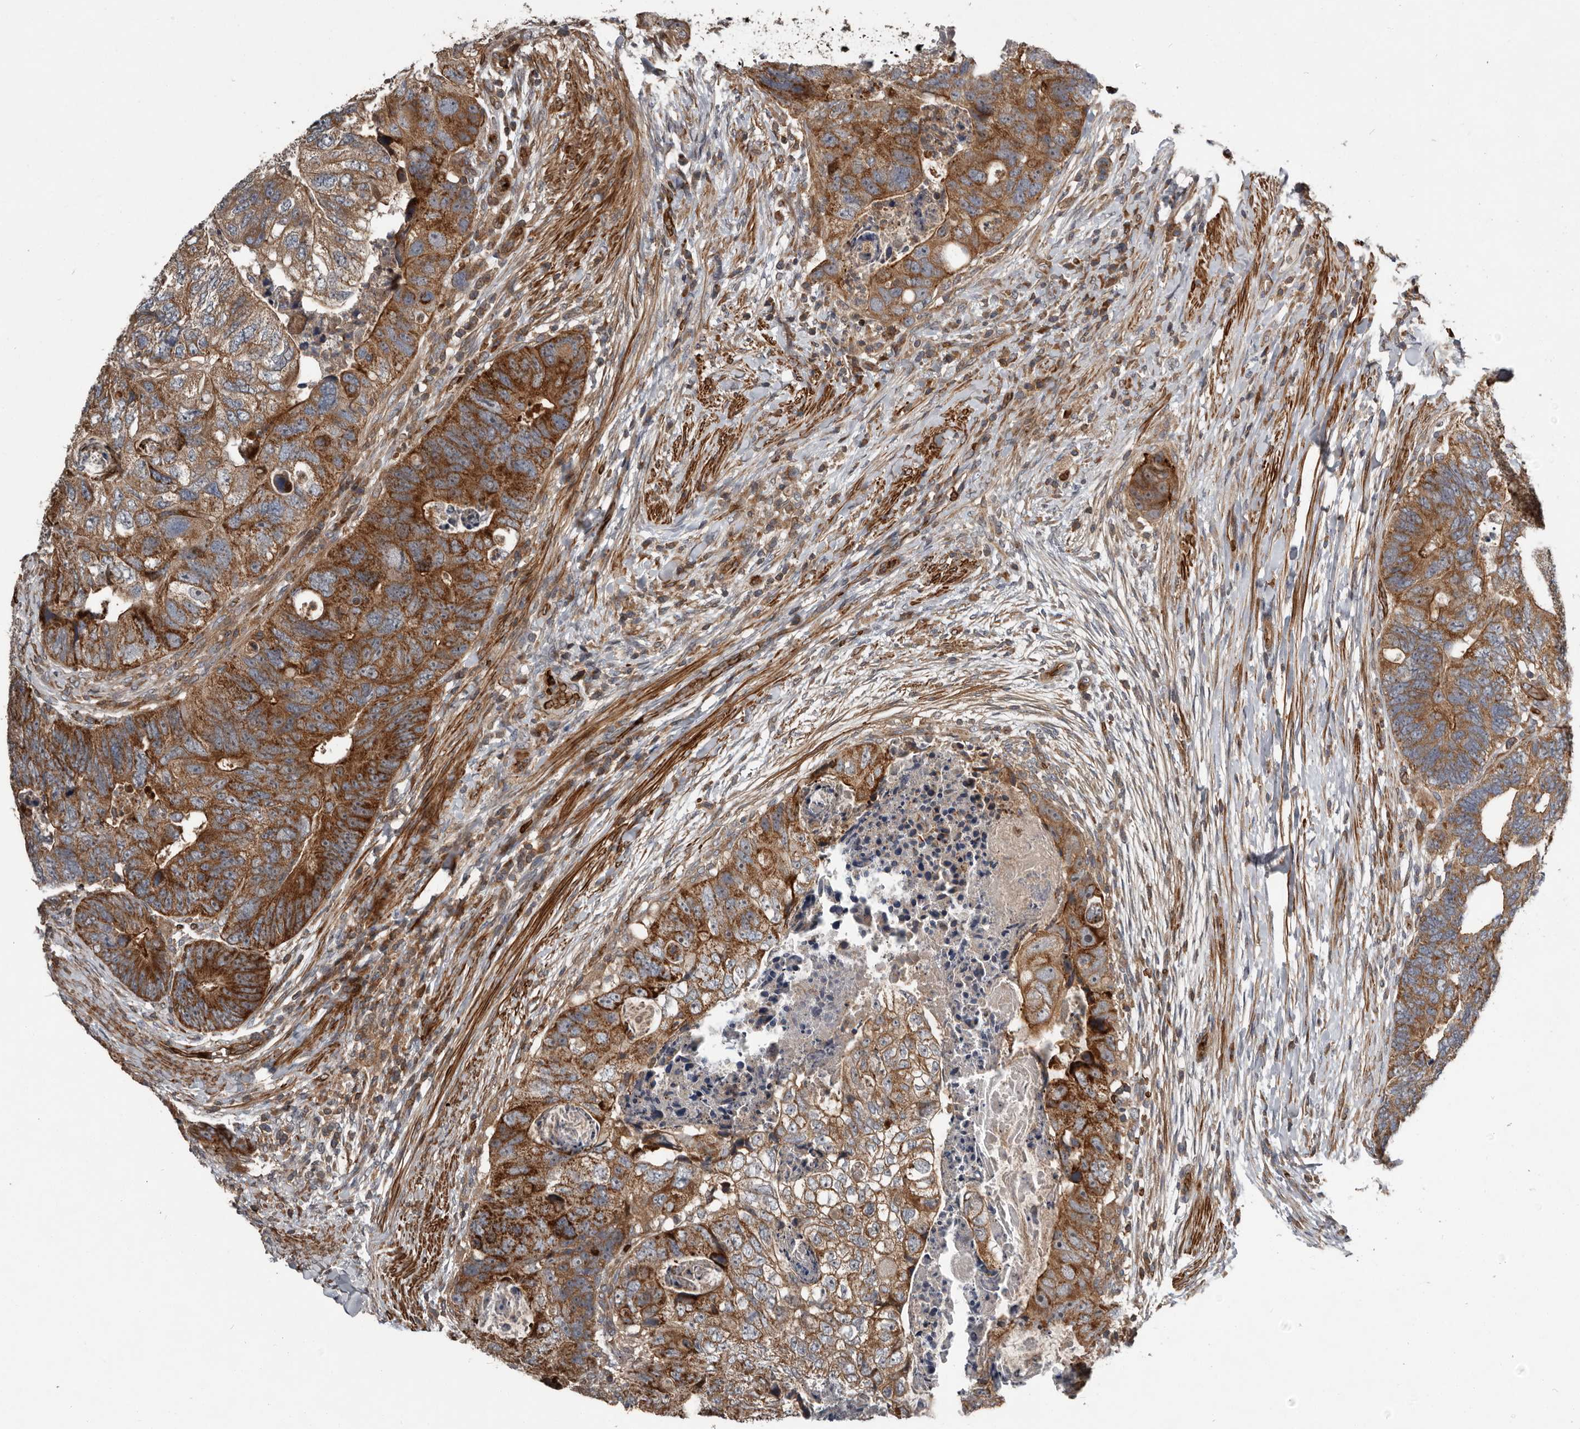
{"staining": {"intensity": "strong", "quantity": ">75%", "location": "cytoplasmic/membranous"}, "tissue": "colorectal cancer", "cell_type": "Tumor cells", "image_type": "cancer", "snomed": [{"axis": "morphology", "description": "Adenocarcinoma, NOS"}, {"axis": "topography", "description": "Rectum"}], "caption": "An image of human colorectal adenocarcinoma stained for a protein exhibits strong cytoplasmic/membranous brown staining in tumor cells.", "gene": "FBXO31", "patient": {"sex": "male", "age": 59}}